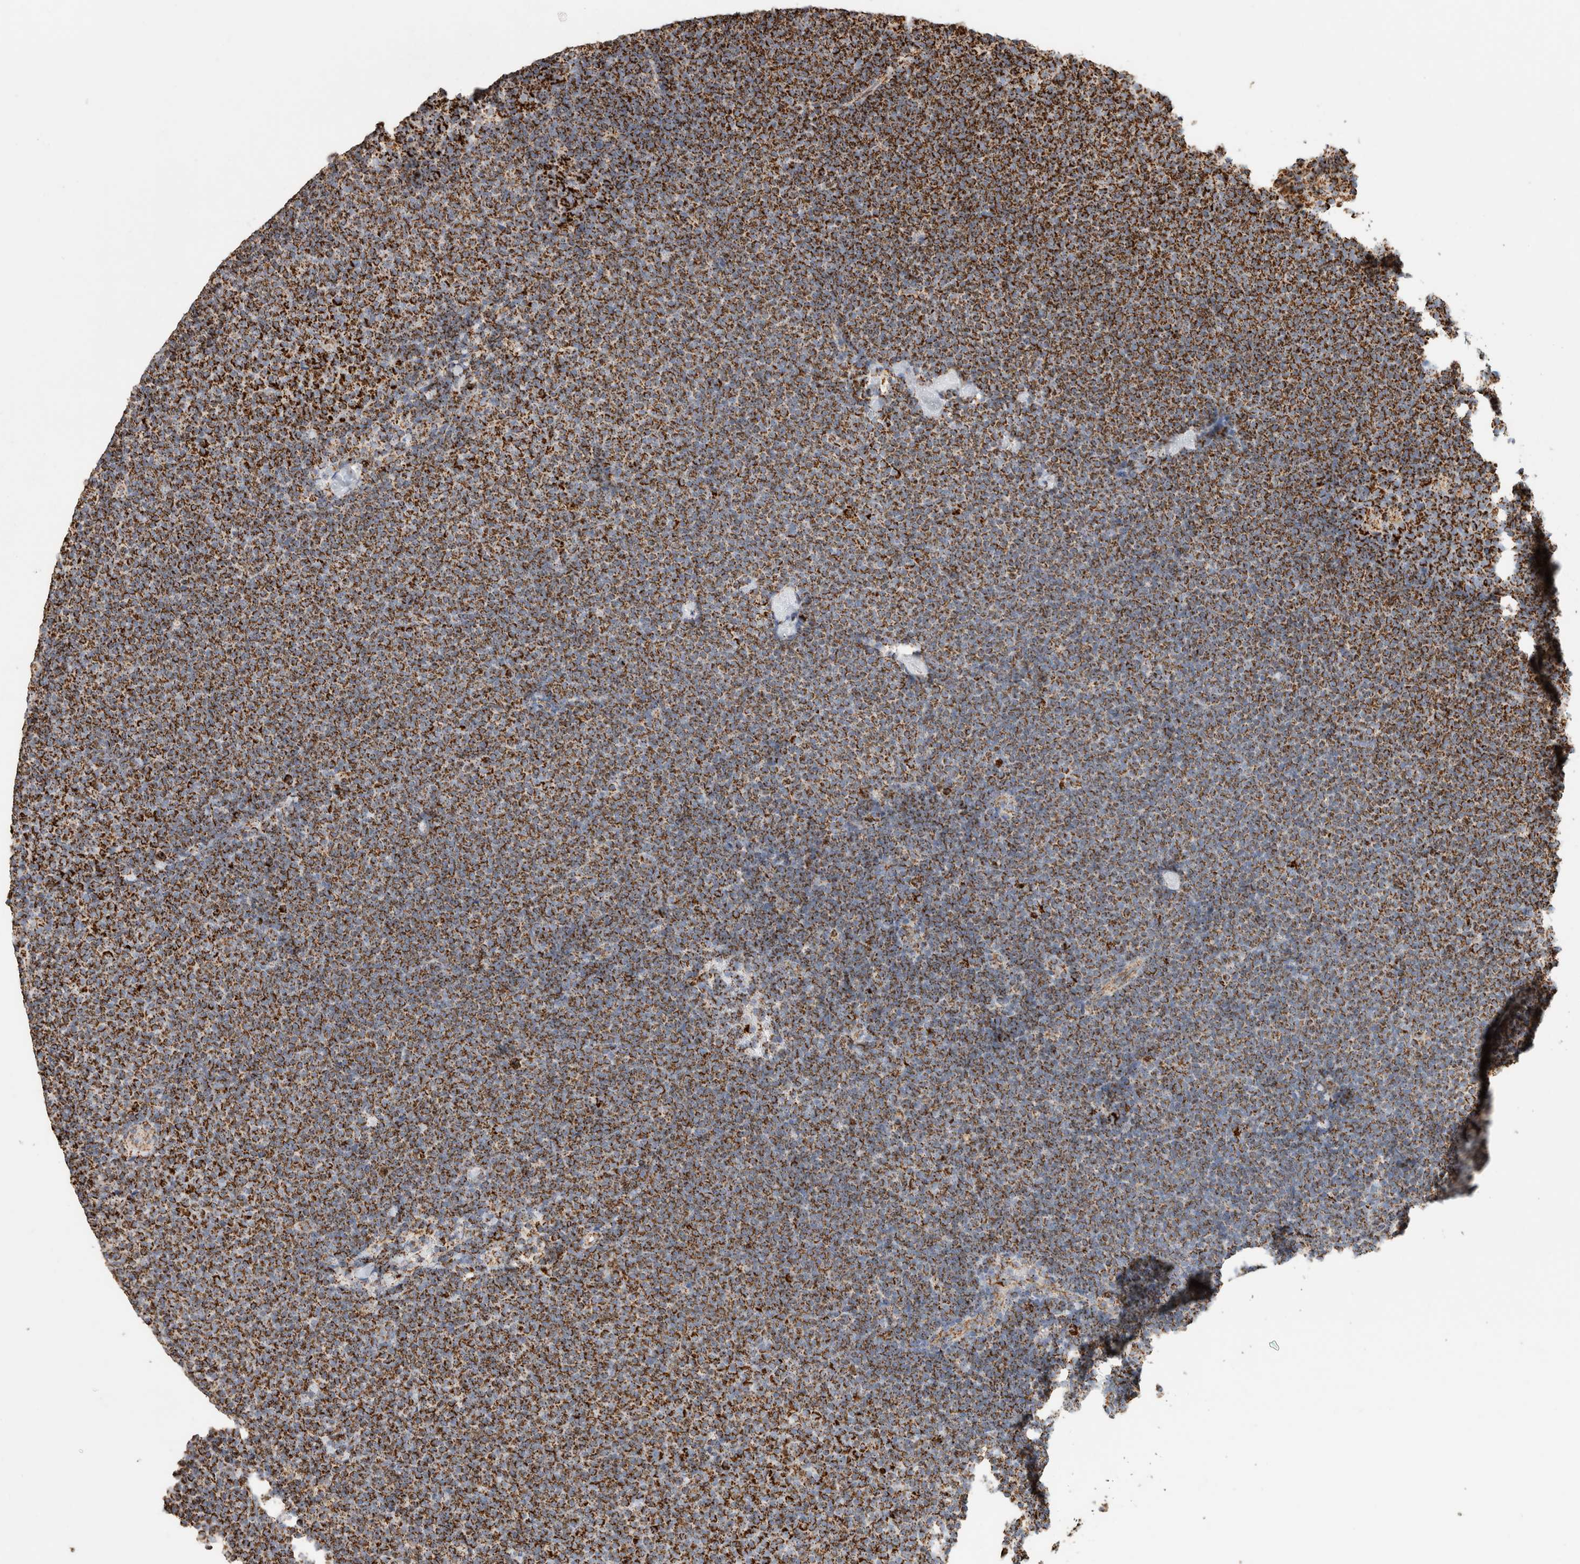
{"staining": {"intensity": "strong", "quantity": ">75%", "location": "cytoplasmic/membranous"}, "tissue": "lymphoma", "cell_type": "Tumor cells", "image_type": "cancer", "snomed": [{"axis": "morphology", "description": "Malignant lymphoma, non-Hodgkin's type, Low grade"}, {"axis": "topography", "description": "Lymph node"}], "caption": "The histopathology image exhibits a brown stain indicating the presence of a protein in the cytoplasmic/membranous of tumor cells in lymphoma.", "gene": "C1QBP", "patient": {"sex": "female", "age": 53}}